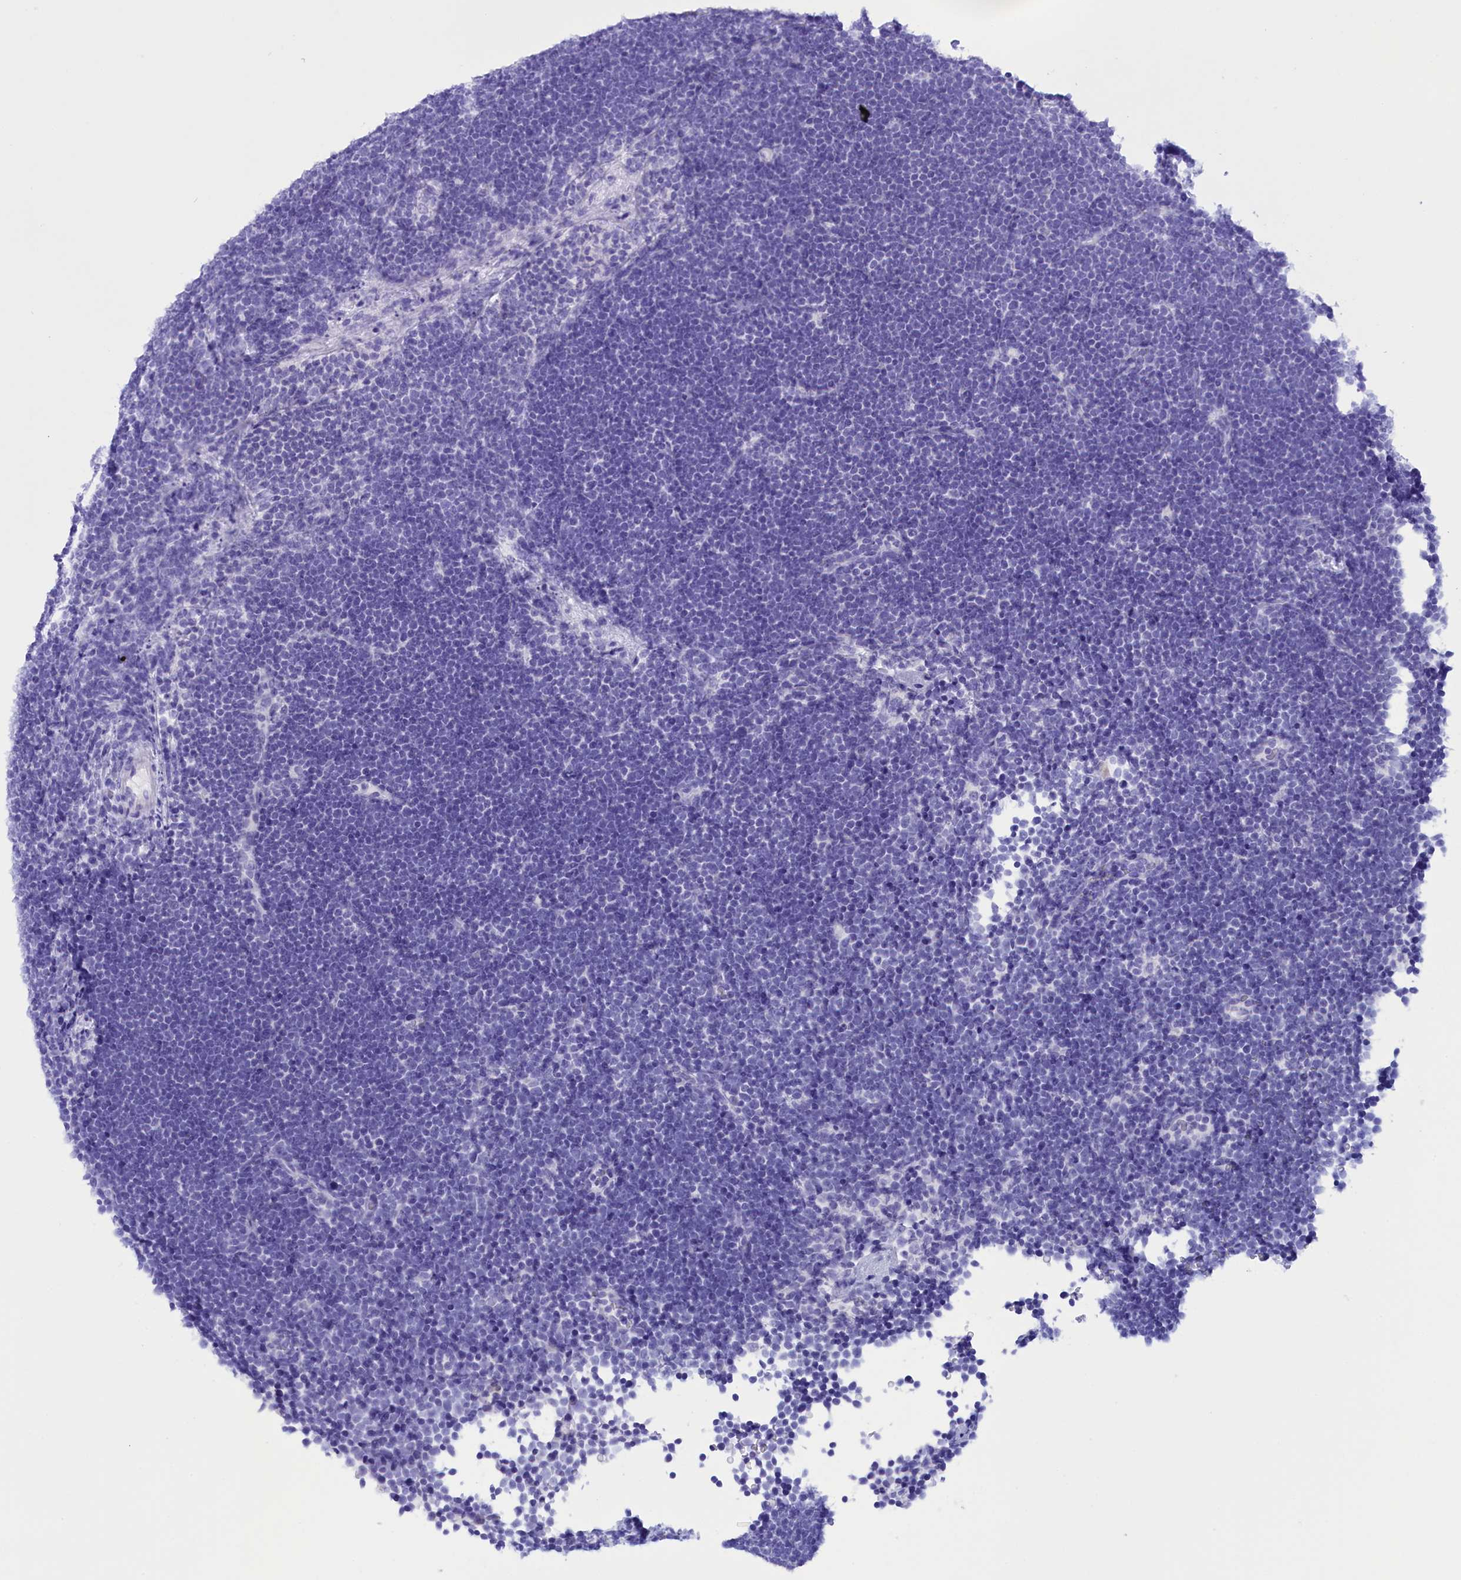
{"staining": {"intensity": "negative", "quantity": "none", "location": "none"}, "tissue": "lymphoma", "cell_type": "Tumor cells", "image_type": "cancer", "snomed": [{"axis": "morphology", "description": "Malignant lymphoma, non-Hodgkin's type, High grade"}, {"axis": "topography", "description": "Lymph node"}], "caption": "Lymphoma was stained to show a protein in brown. There is no significant positivity in tumor cells.", "gene": "BRI3", "patient": {"sex": "male", "age": 13}}